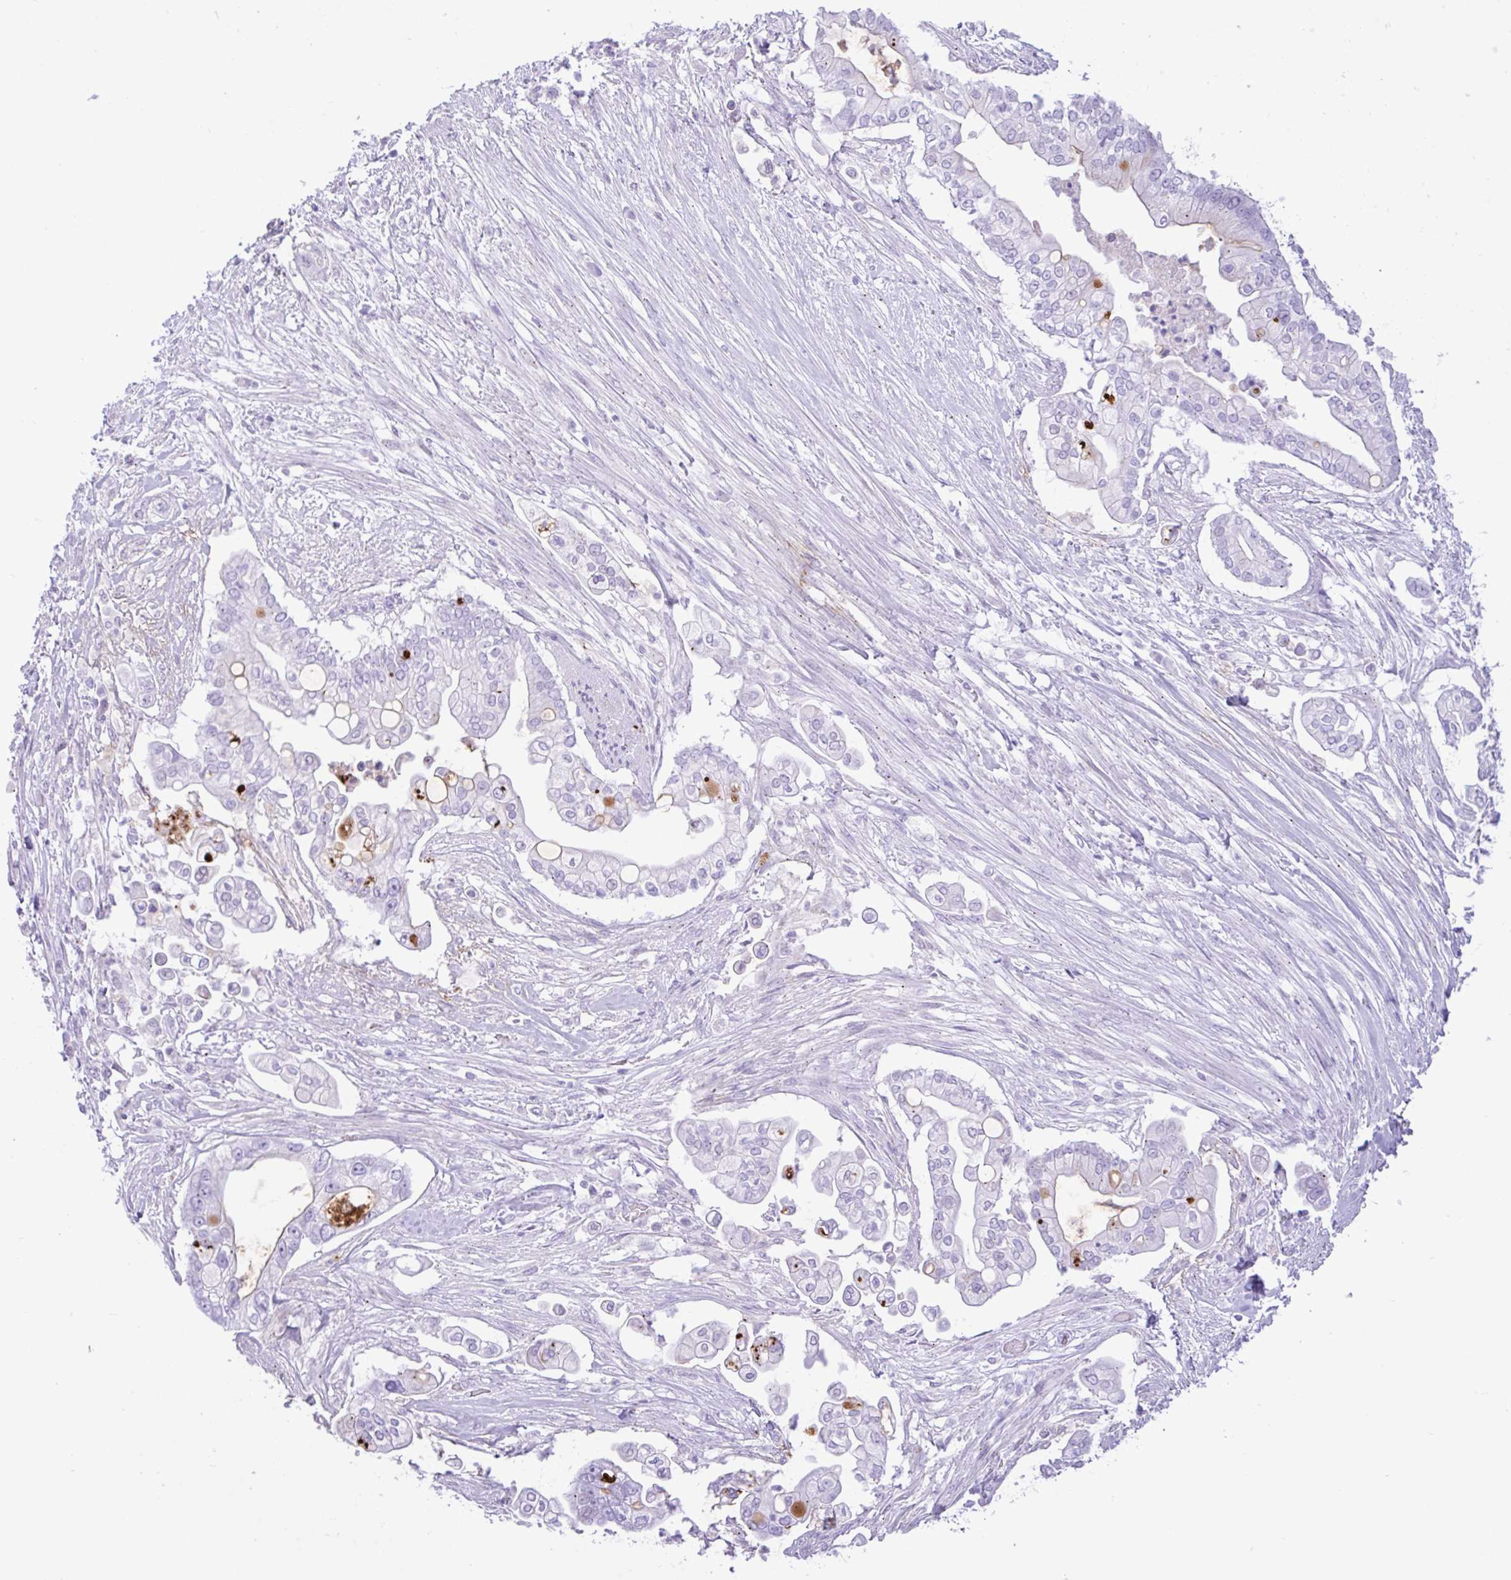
{"staining": {"intensity": "negative", "quantity": "none", "location": "none"}, "tissue": "pancreatic cancer", "cell_type": "Tumor cells", "image_type": "cancer", "snomed": [{"axis": "morphology", "description": "Adenocarcinoma, NOS"}, {"axis": "topography", "description": "Pancreas"}], "caption": "The immunohistochemistry (IHC) histopathology image has no significant staining in tumor cells of pancreatic adenocarcinoma tissue.", "gene": "REEP1", "patient": {"sex": "female", "age": 69}}